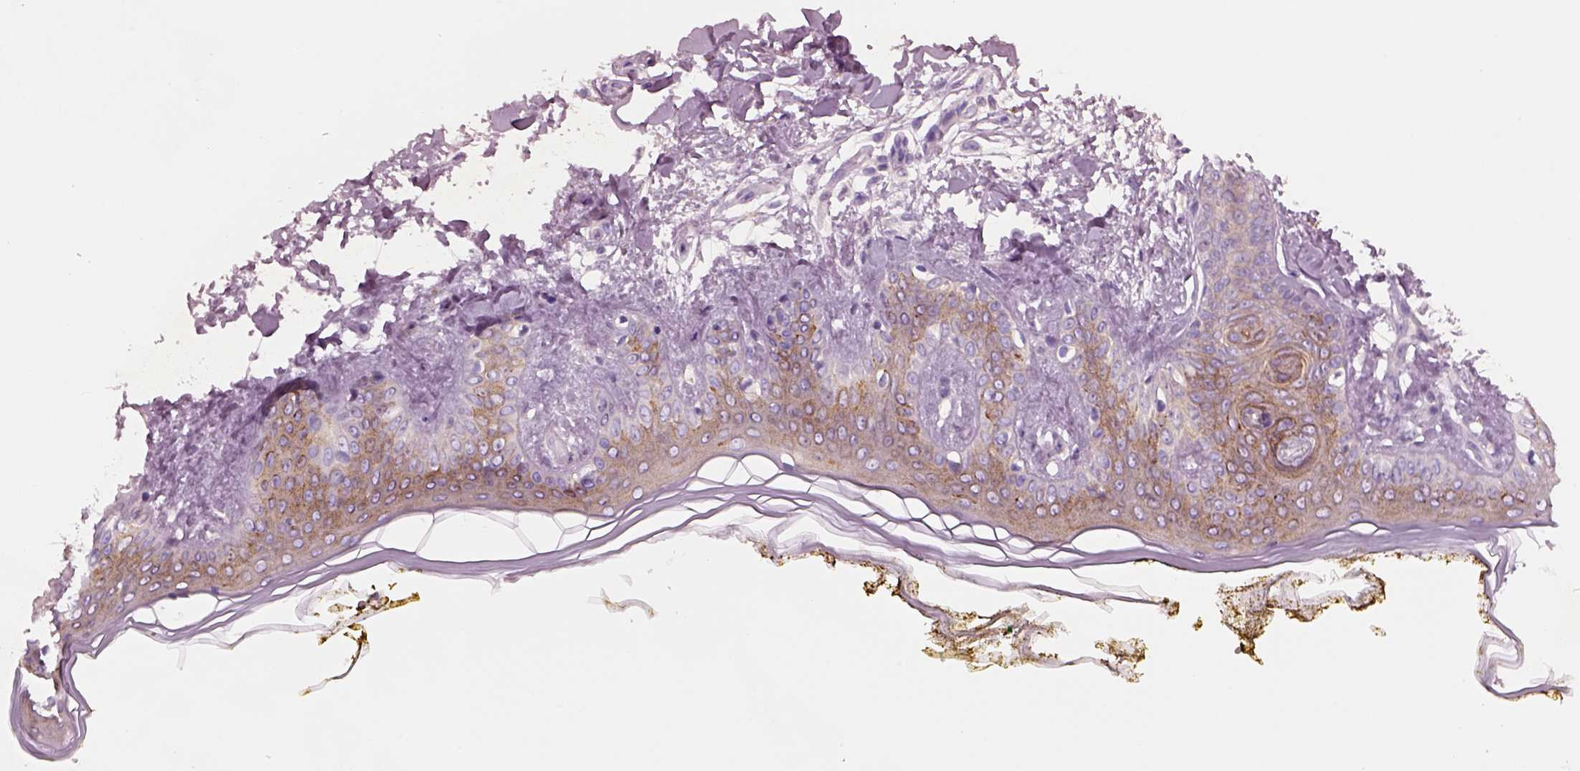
{"staining": {"intensity": "negative", "quantity": "none", "location": "none"}, "tissue": "skin", "cell_type": "Fibroblasts", "image_type": "normal", "snomed": [{"axis": "morphology", "description": "Normal tissue, NOS"}, {"axis": "topography", "description": "Skin"}], "caption": "The image displays no significant staining in fibroblasts of skin. (DAB (3,3'-diaminobenzidine) immunohistochemistry with hematoxylin counter stain).", "gene": "PLPP7", "patient": {"sex": "female", "age": 34}}